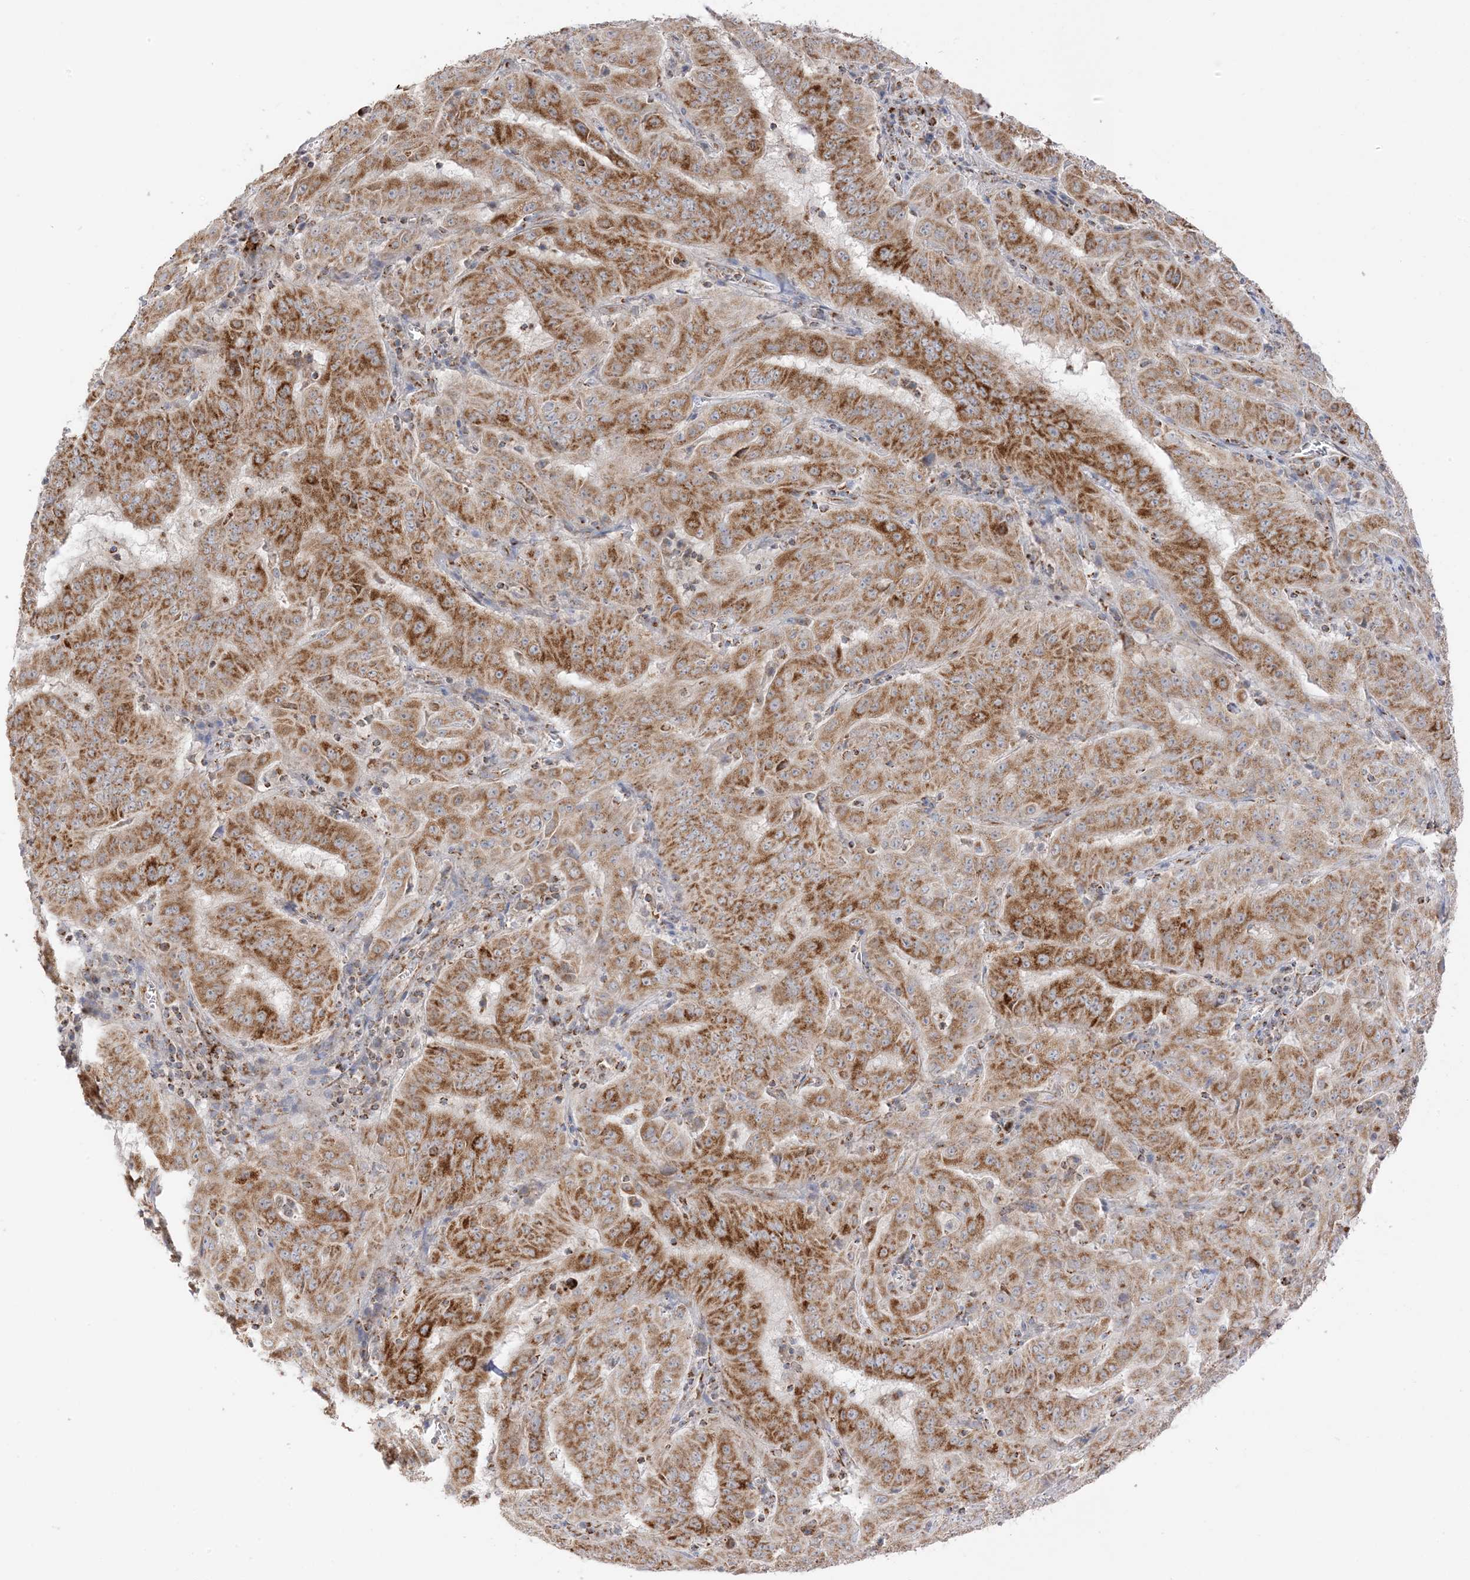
{"staining": {"intensity": "strong", "quantity": ">75%", "location": "cytoplasmic/membranous"}, "tissue": "pancreatic cancer", "cell_type": "Tumor cells", "image_type": "cancer", "snomed": [{"axis": "morphology", "description": "Adenocarcinoma, NOS"}, {"axis": "topography", "description": "Pancreas"}], "caption": "A high amount of strong cytoplasmic/membranous expression is appreciated in about >75% of tumor cells in pancreatic cancer tissue.", "gene": "SLC25A12", "patient": {"sex": "male", "age": 63}}